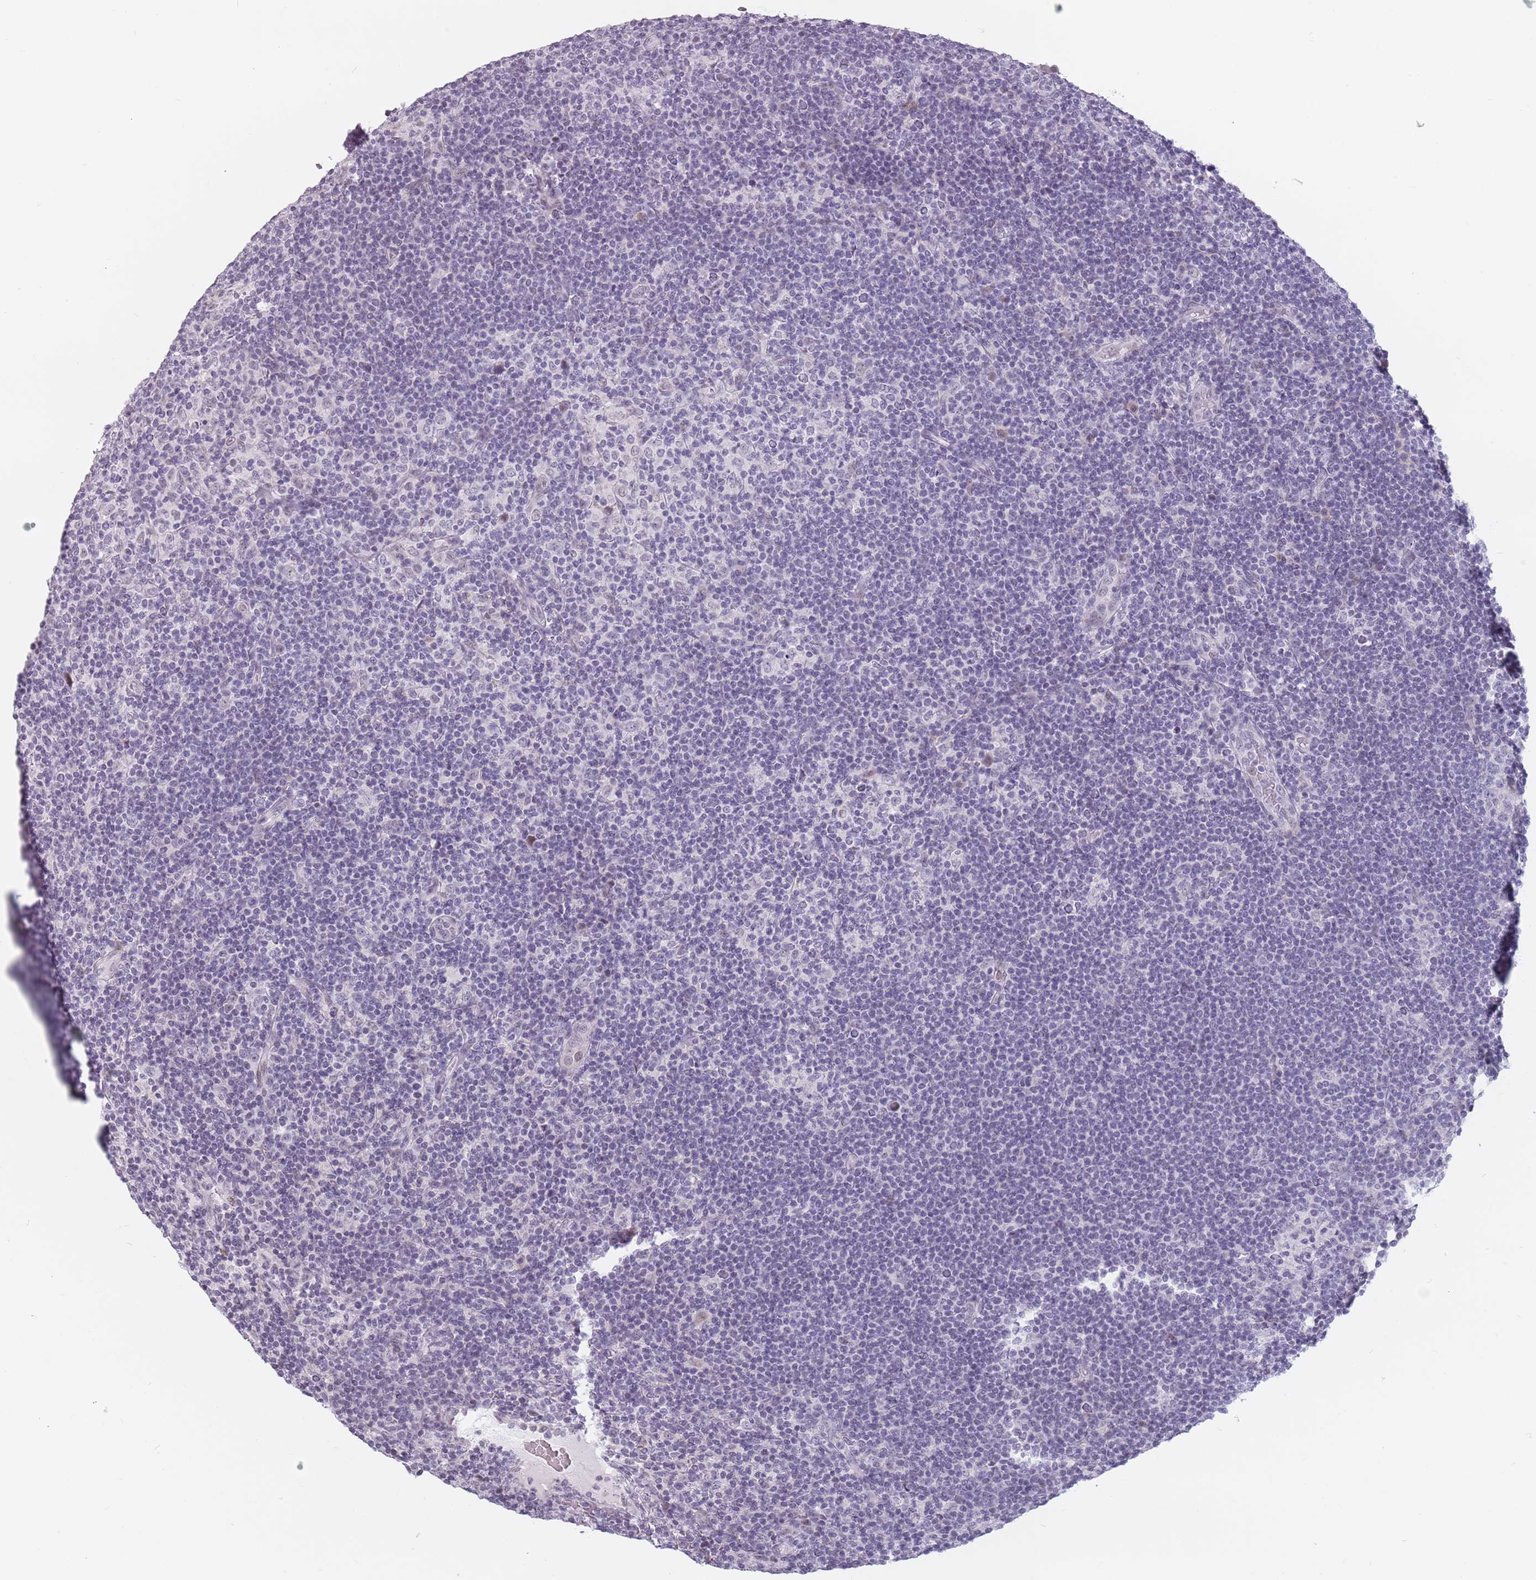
{"staining": {"intensity": "negative", "quantity": "none", "location": "none"}, "tissue": "lymphoma", "cell_type": "Tumor cells", "image_type": "cancer", "snomed": [{"axis": "morphology", "description": "Hodgkin's disease, NOS"}, {"axis": "topography", "description": "Lymph node"}], "caption": "Immunohistochemistry (IHC) of lymphoma demonstrates no expression in tumor cells. (Brightfield microscopy of DAB (3,3'-diaminobenzidine) immunohistochemistry at high magnification).", "gene": "PTCHD1", "patient": {"sex": "female", "age": 57}}